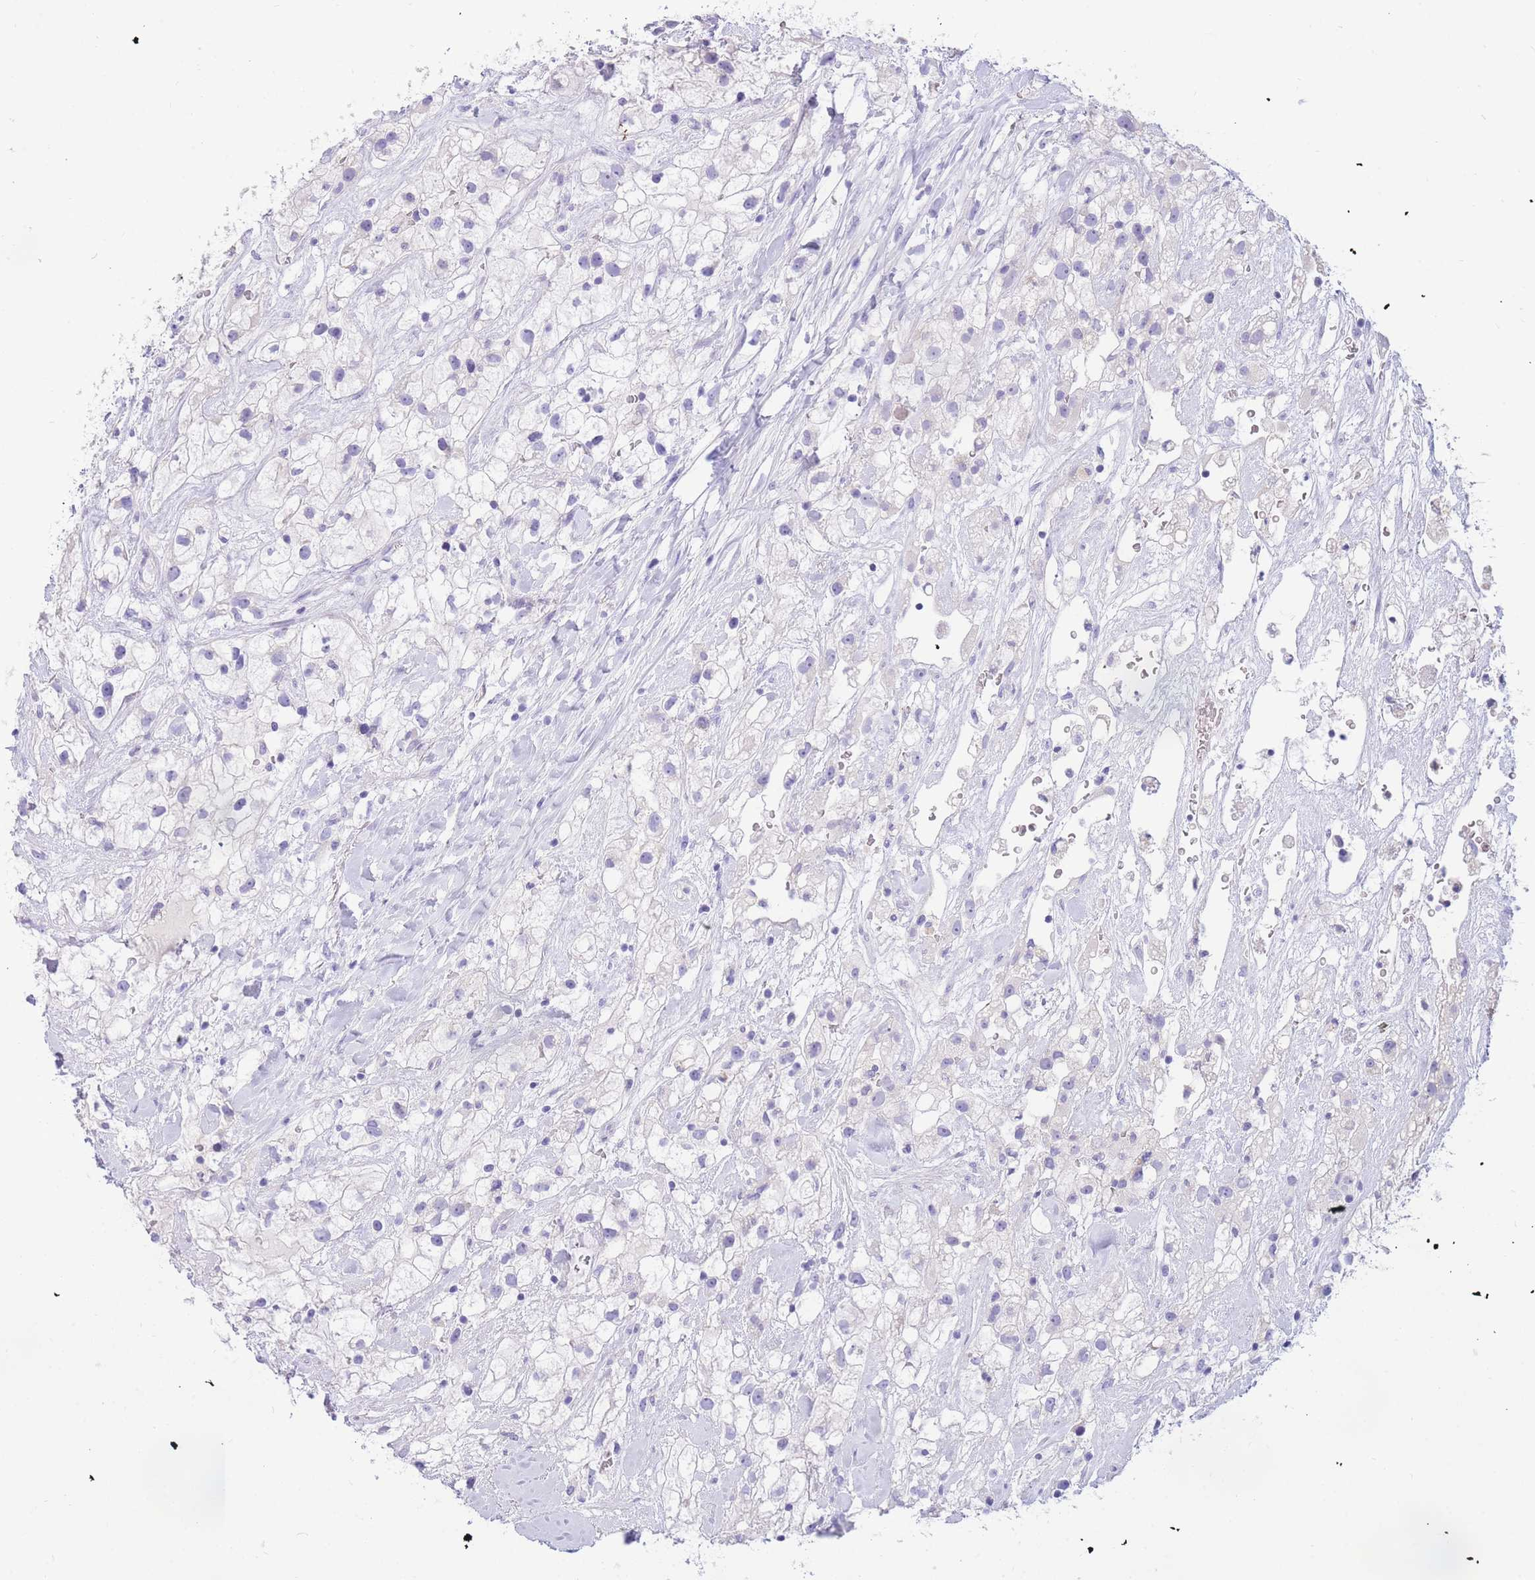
{"staining": {"intensity": "negative", "quantity": "none", "location": "none"}, "tissue": "renal cancer", "cell_type": "Tumor cells", "image_type": "cancer", "snomed": [{"axis": "morphology", "description": "Adenocarcinoma, NOS"}, {"axis": "topography", "description": "Kidney"}], "caption": "An image of renal cancer stained for a protein reveals no brown staining in tumor cells.", "gene": "SULT1A1", "patient": {"sex": "male", "age": 59}}